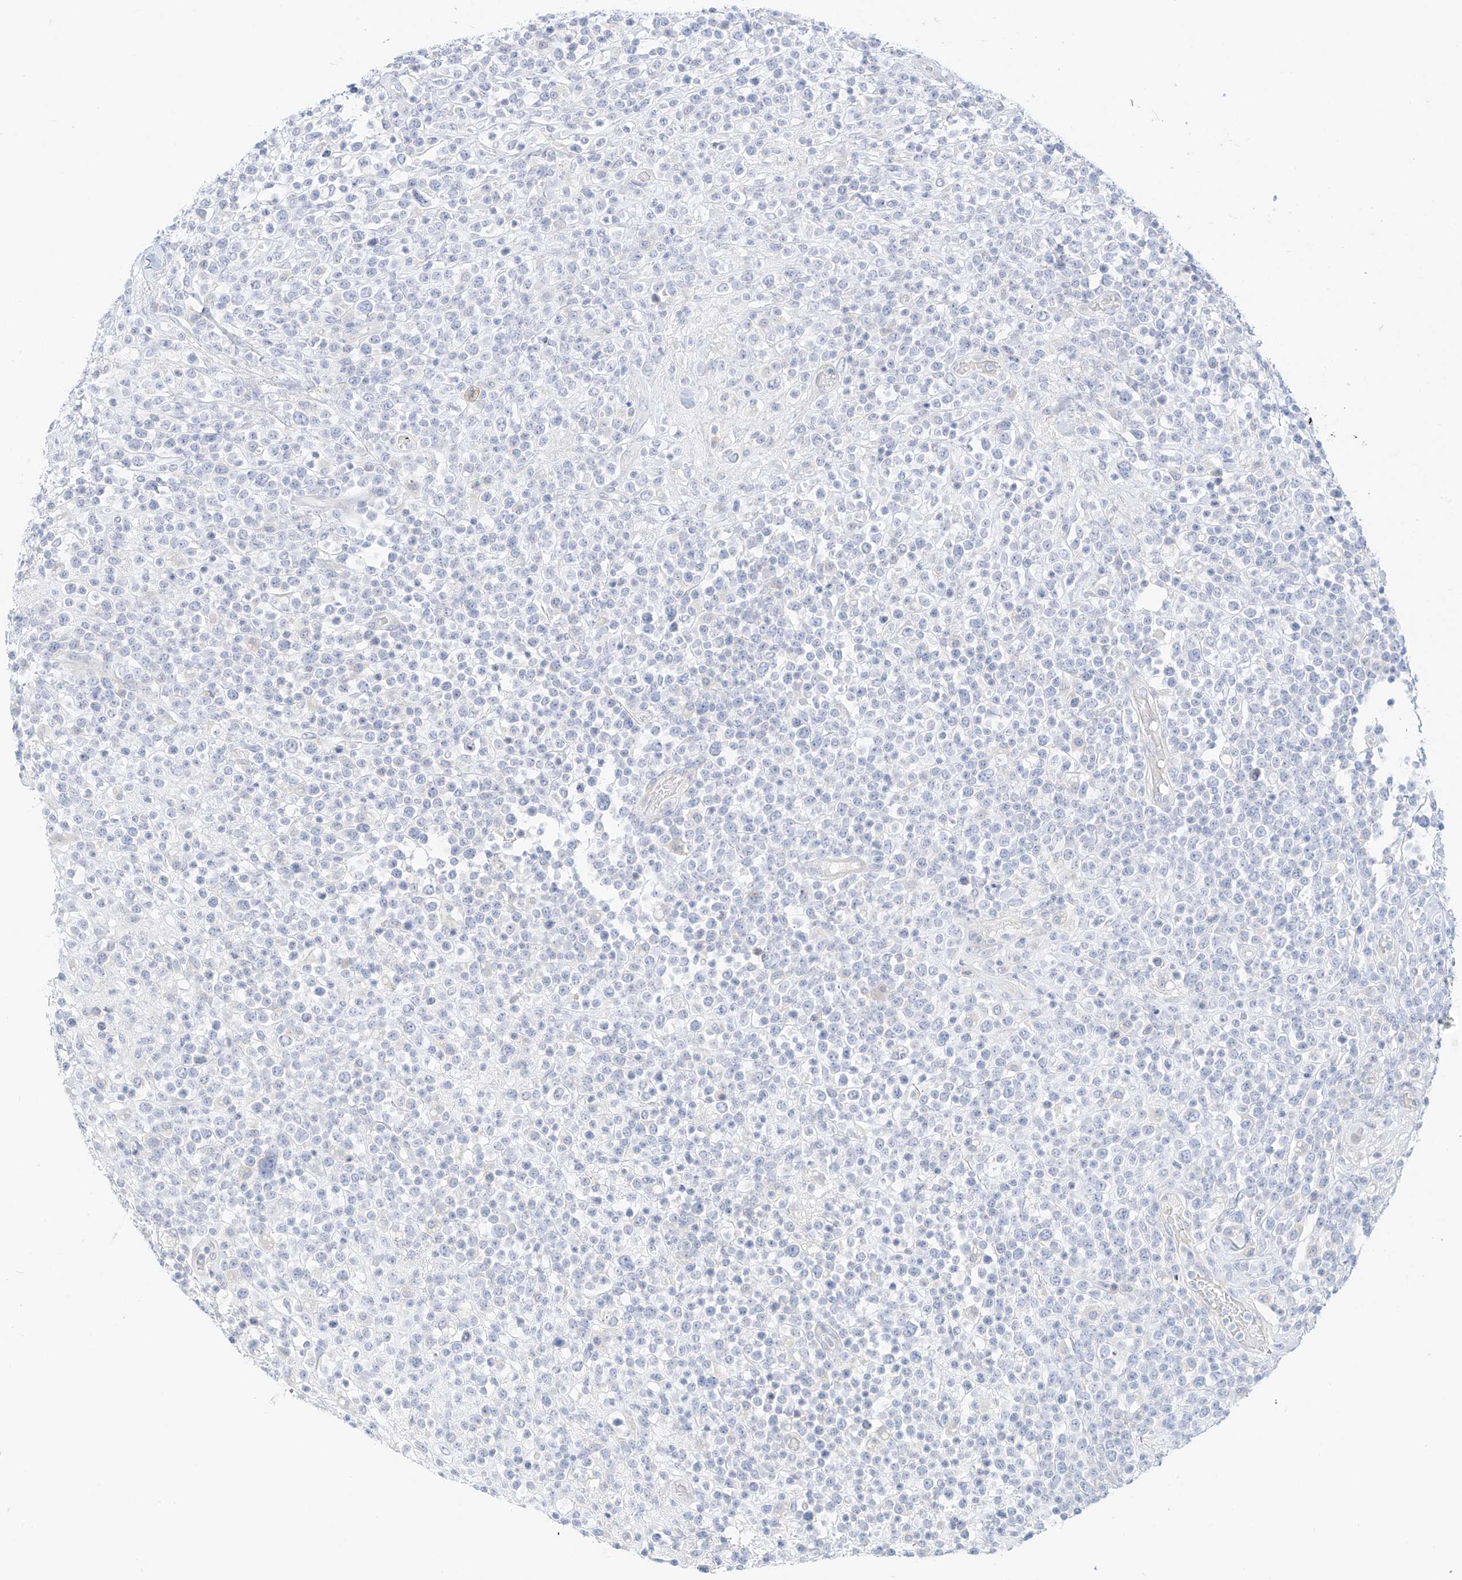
{"staining": {"intensity": "negative", "quantity": "none", "location": "none"}, "tissue": "lymphoma", "cell_type": "Tumor cells", "image_type": "cancer", "snomed": [{"axis": "morphology", "description": "Malignant lymphoma, non-Hodgkin's type, High grade"}, {"axis": "topography", "description": "Colon"}], "caption": "Immunohistochemistry of human lymphoma displays no expression in tumor cells.", "gene": "ST3GAL5", "patient": {"sex": "female", "age": 53}}